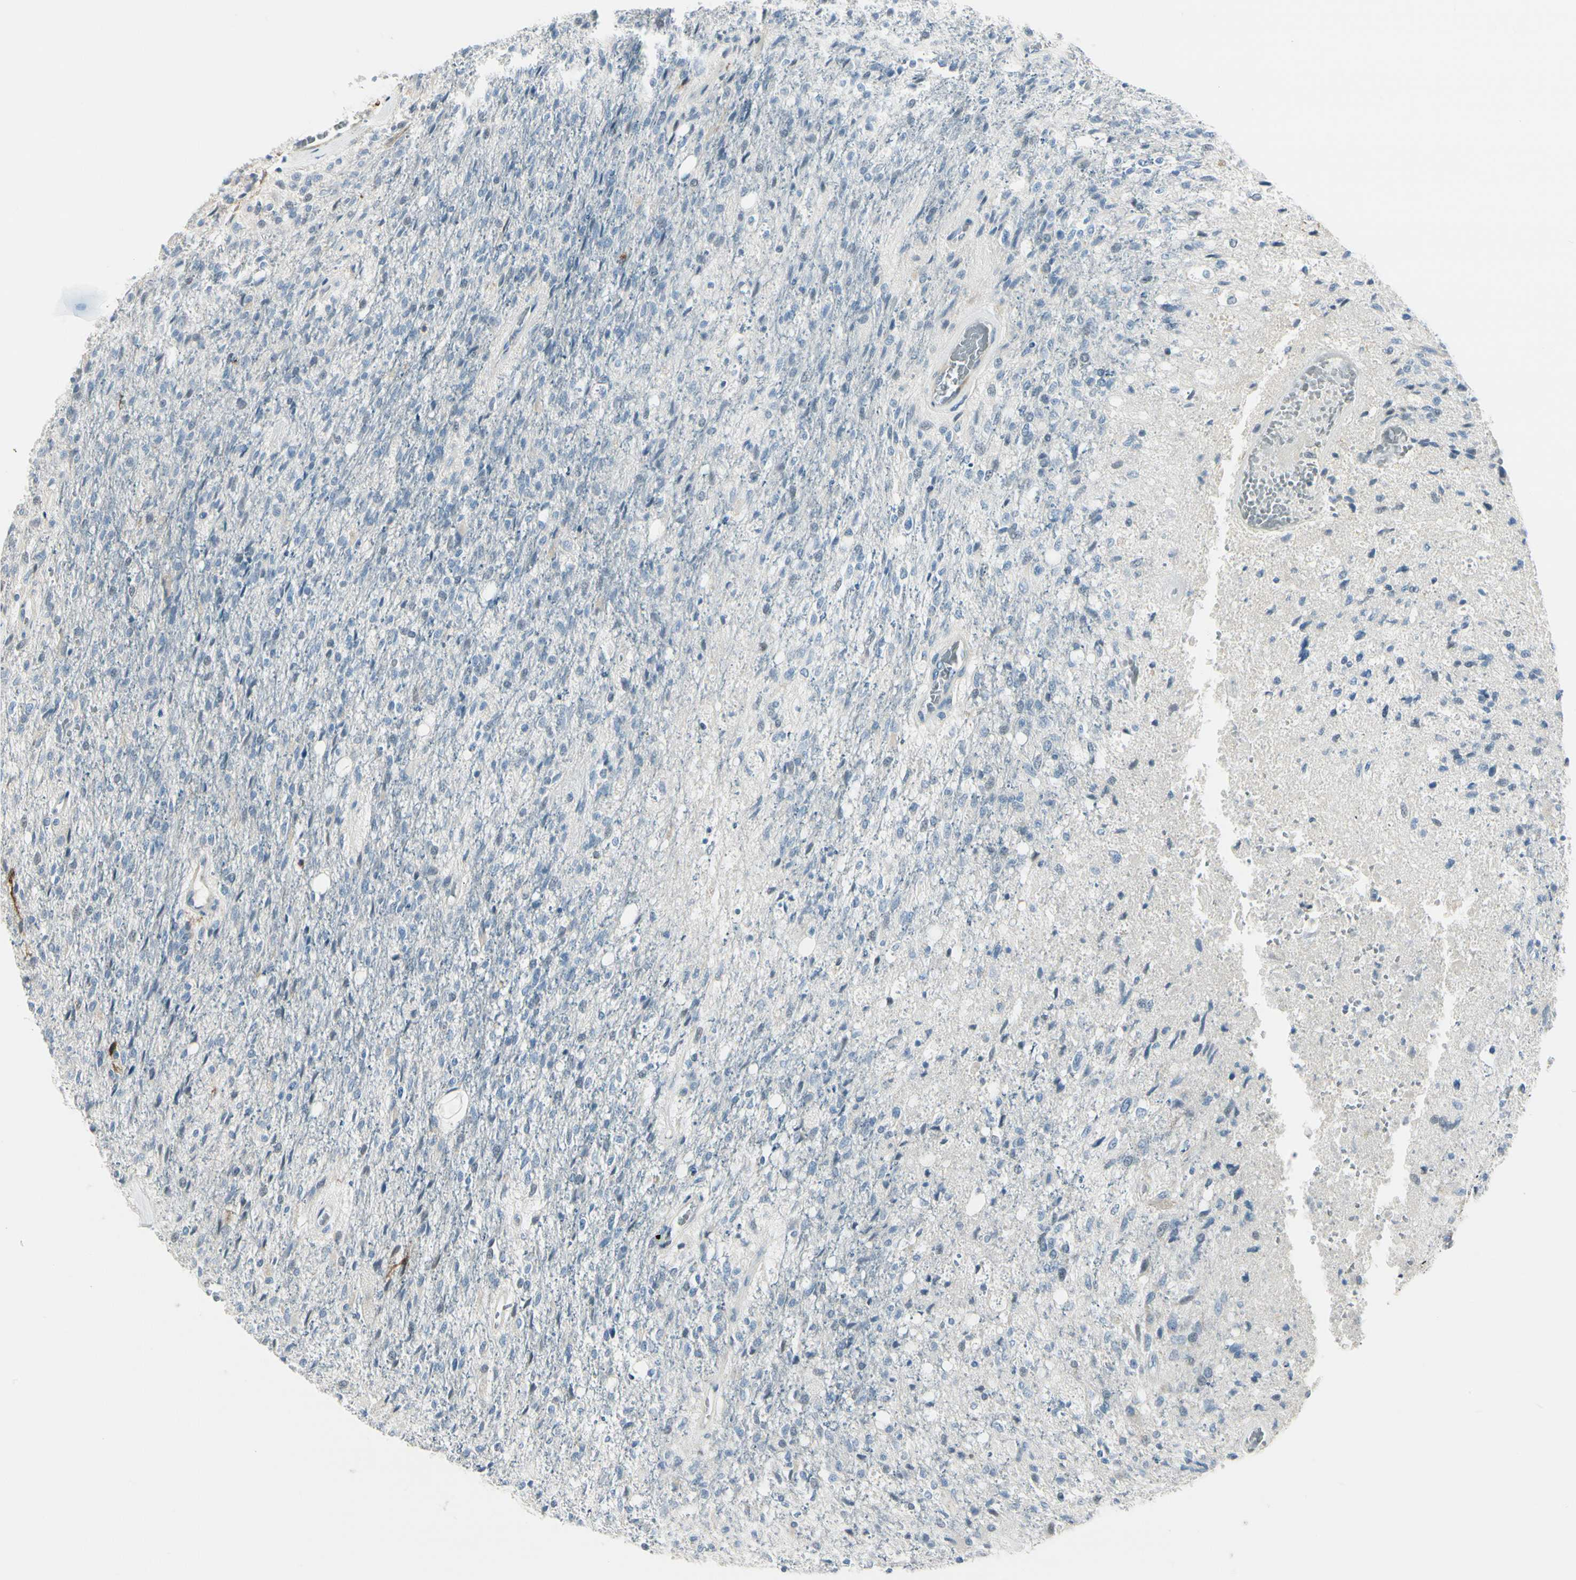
{"staining": {"intensity": "negative", "quantity": "none", "location": "none"}, "tissue": "glioma", "cell_type": "Tumor cells", "image_type": "cancer", "snomed": [{"axis": "morphology", "description": "Normal tissue, NOS"}, {"axis": "morphology", "description": "Glioma, malignant, High grade"}, {"axis": "topography", "description": "Cerebral cortex"}], "caption": "Glioma was stained to show a protein in brown. There is no significant positivity in tumor cells.", "gene": "TRAF1", "patient": {"sex": "male", "age": 77}}